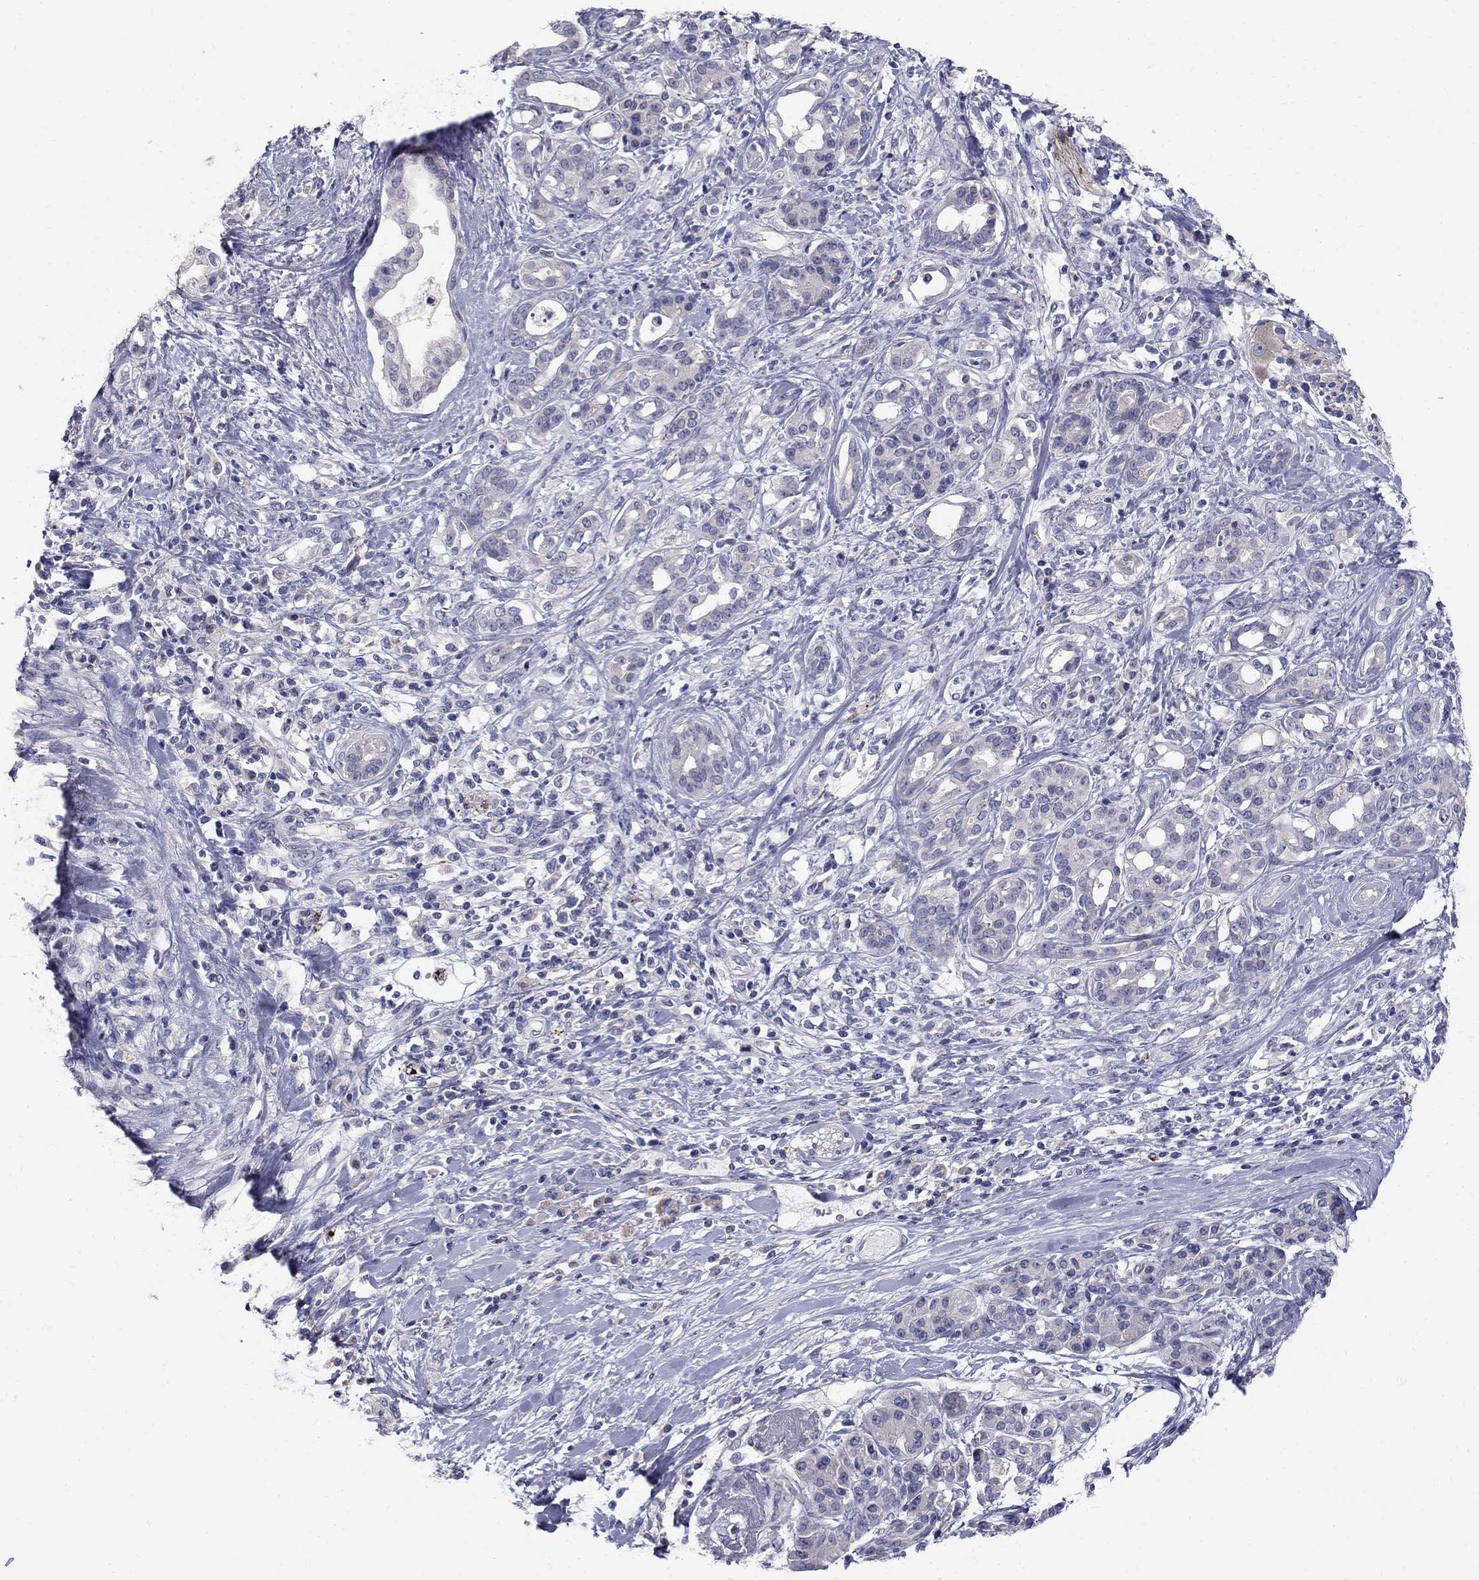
{"staining": {"intensity": "negative", "quantity": "none", "location": "none"}, "tissue": "pancreatic cancer", "cell_type": "Tumor cells", "image_type": "cancer", "snomed": [{"axis": "morphology", "description": "Adenocarcinoma, NOS"}, {"axis": "topography", "description": "Pancreas"}], "caption": "DAB (3,3'-diaminobenzidine) immunohistochemical staining of human pancreatic cancer displays no significant positivity in tumor cells.", "gene": "TP53TG5", "patient": {"sex": "female", "age": 56}}